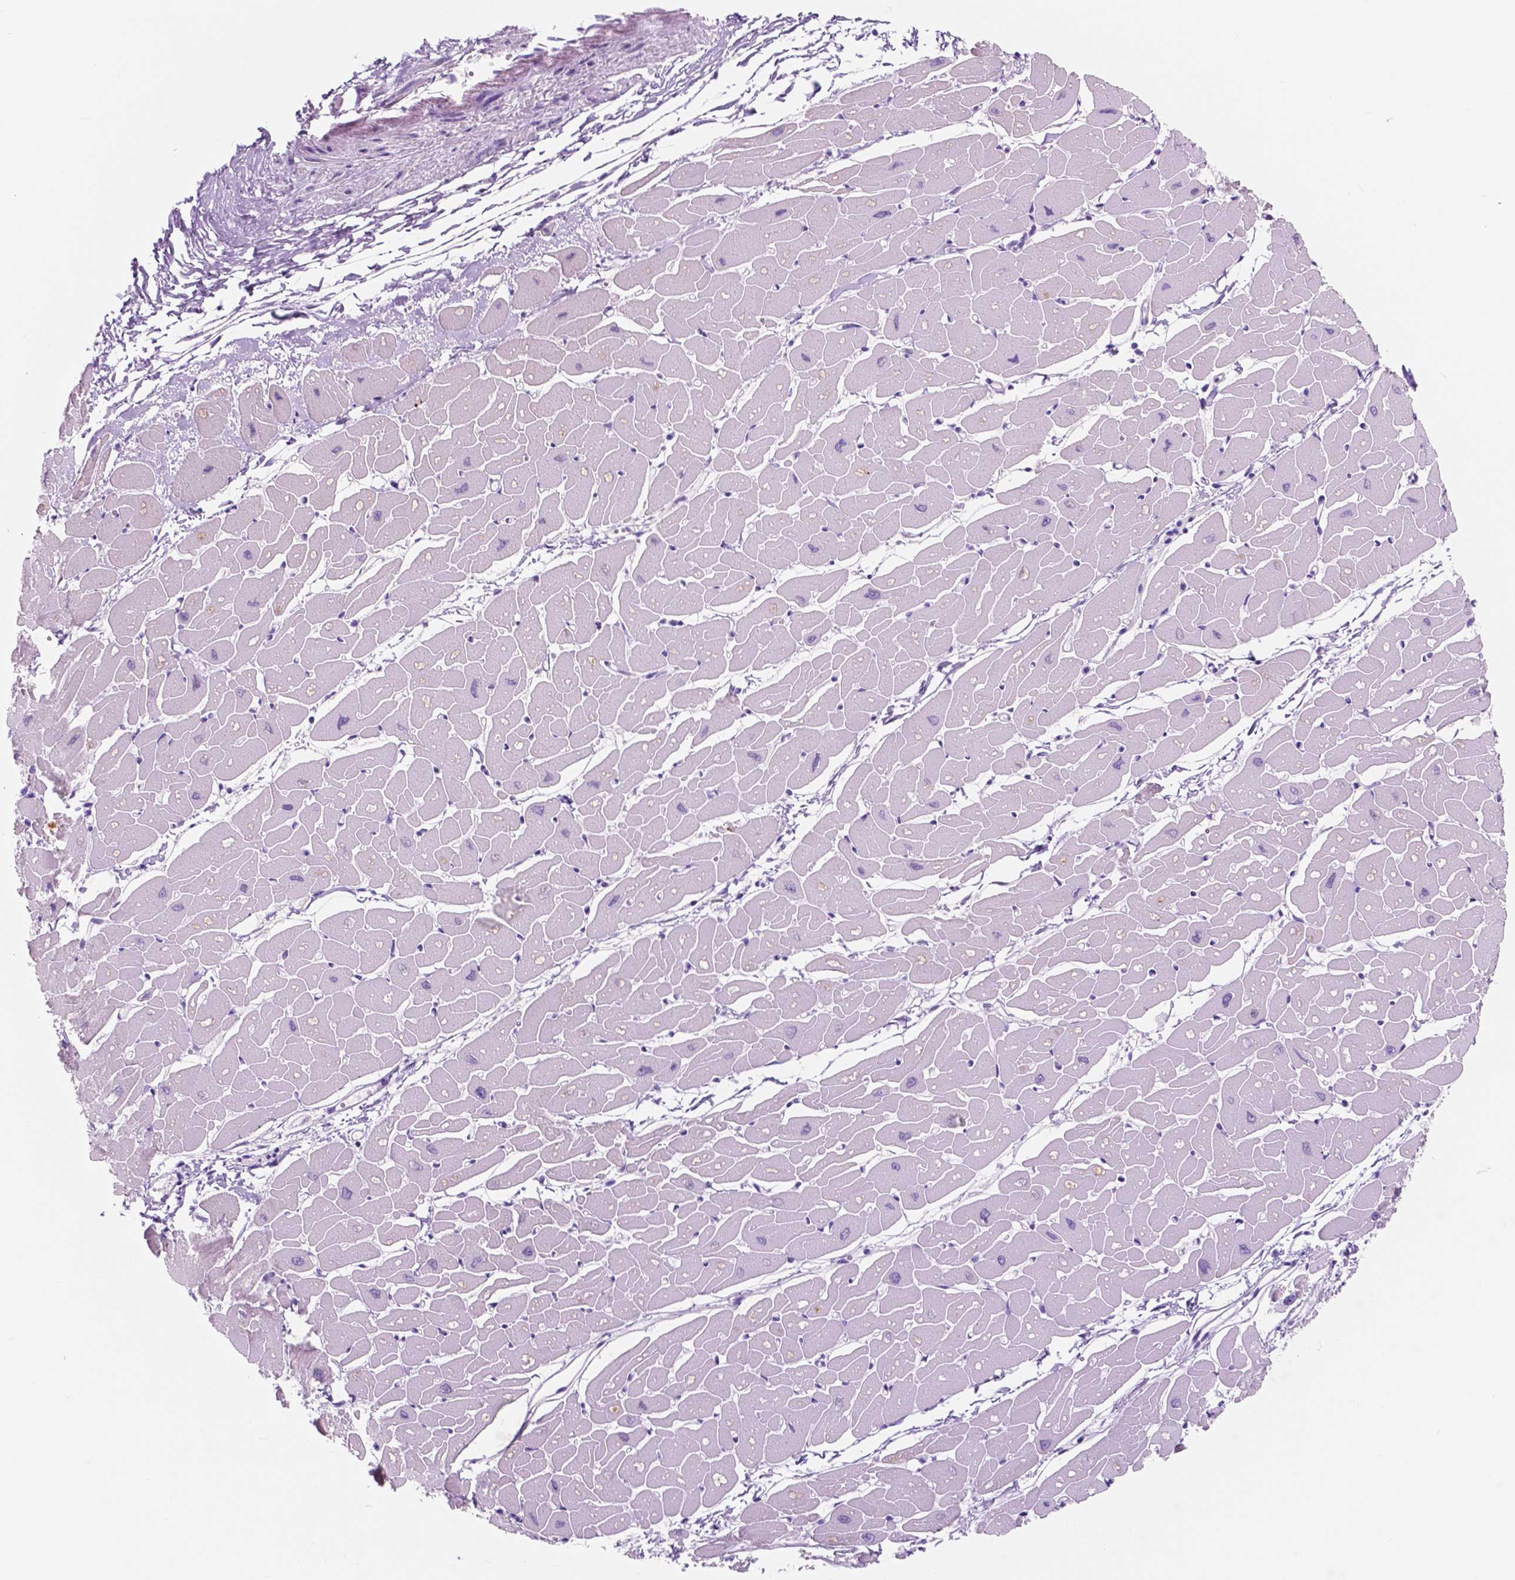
{"staining": {"intensity": "negative", "quantity": "none", "location": "none"}, "tissue": "heart muscle", "cell_type": "Cardiomyocytes", "image_type": "normal", "snomed": [{"axis": "morphology", "description": "Normal tissue, NOS"}, {"axis": "topography", "description": "Heart"}], "caption": "Immunohistochemistry (IHC) of normal human heart muscle reveals no staining in cardiomyocytes.", "gene": "CUZD1", "patient": {"sex": "male", "age": 57}}